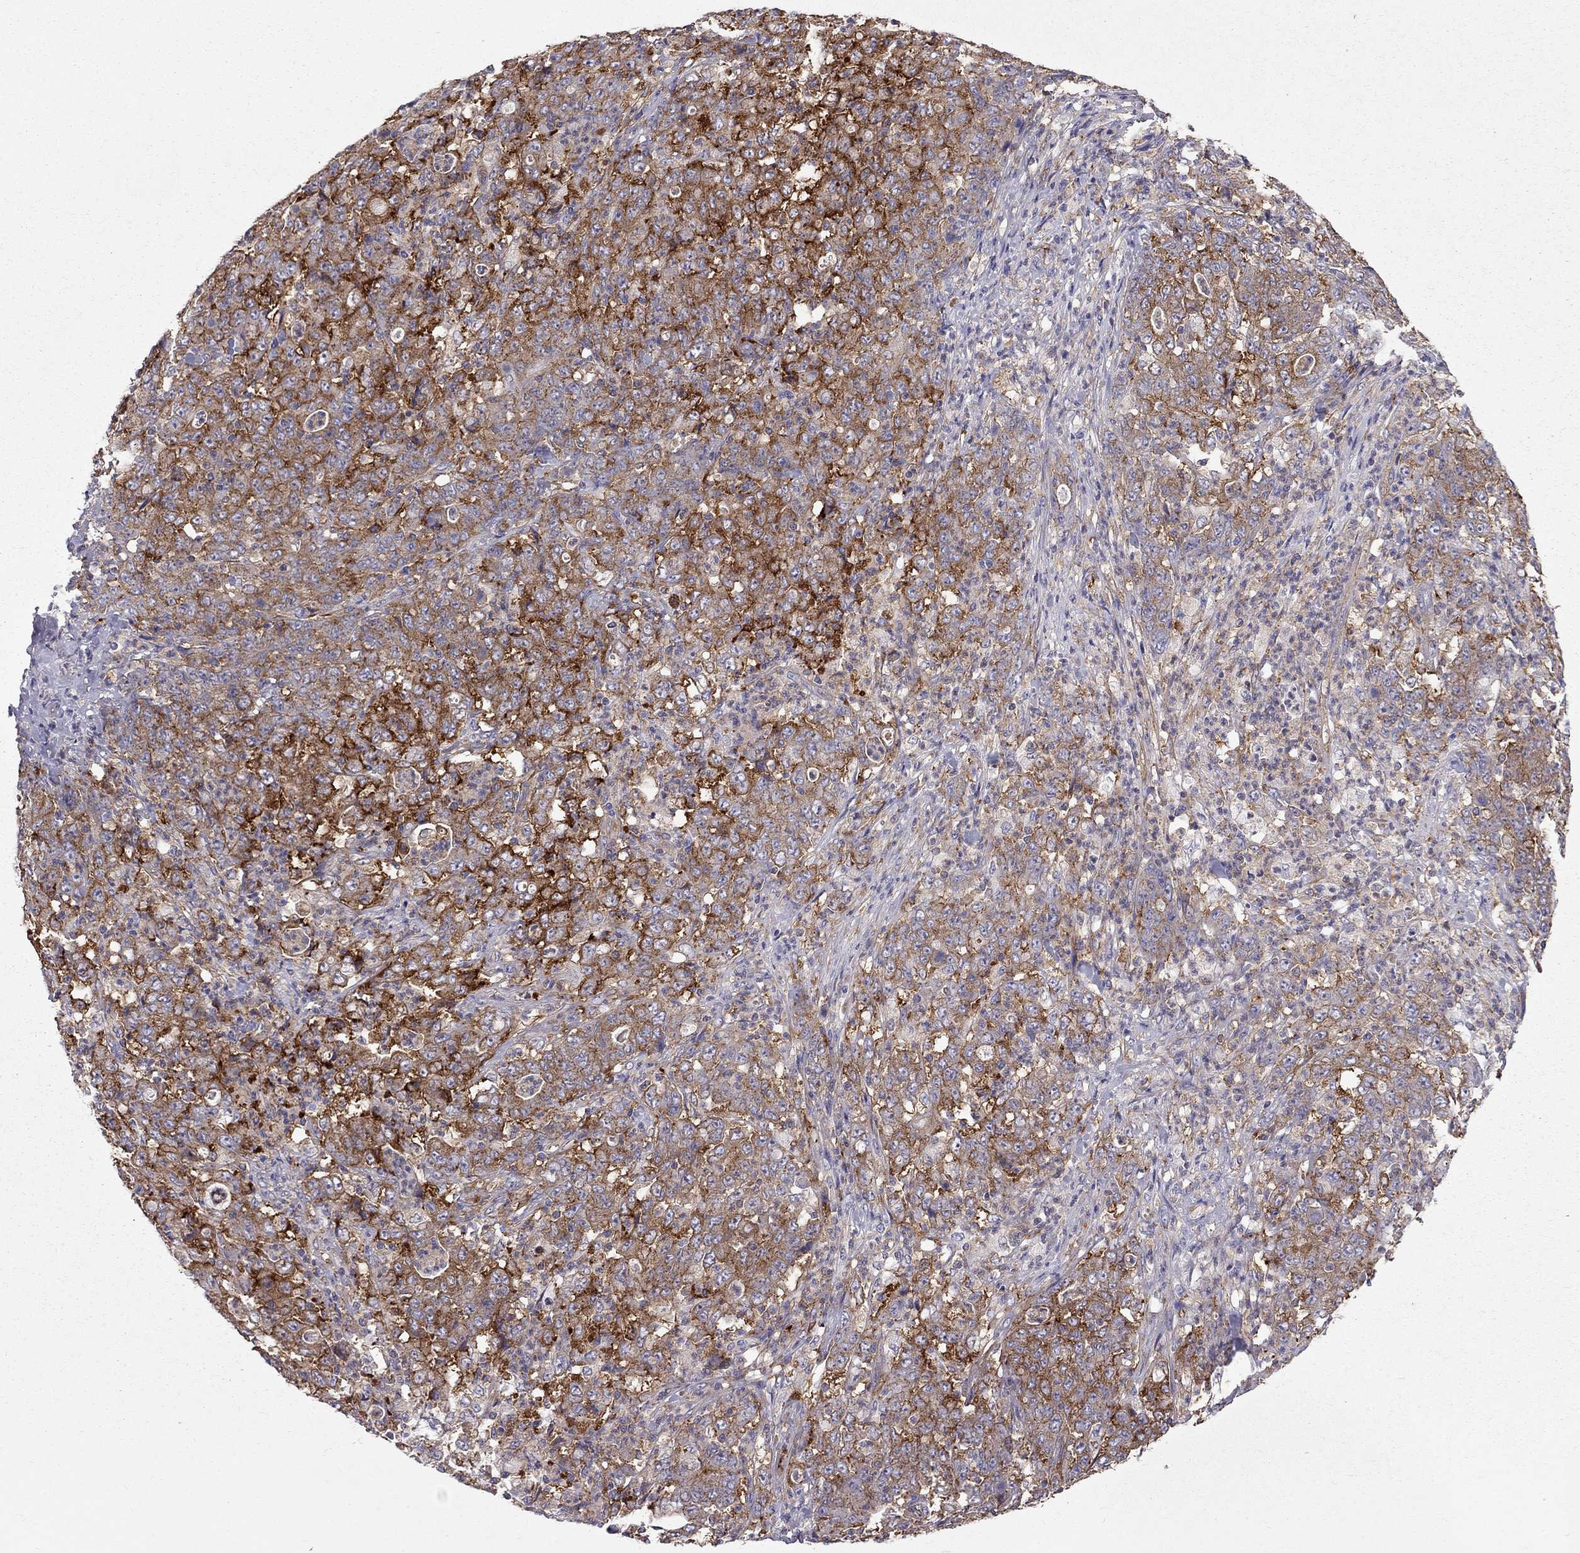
{"staining": {"intensity": "strong", "quantity": "25%-75%", "location": "cytoplasmic/membranous"}, "tissue": "stomach cancer", "cell_type": "Tumor cells", "image_type": "cancer", "snomed": [{"axis": "morphology", "description": "Adenocarcinoma, NOS"}, {"axis": "topography", "description": "Stomach, lower"}], "caption": "This photomicrograph reveals stomach adenocarcinoma stained with immunohistochemistry to label a protein in brown. The cytoplasmic/membranous of tumor cells show strong positivity for the protein. Nuclei are counter-stained blue.", "gene": "EIF4E3", "patient": {"sex": "female", "age": 71}}